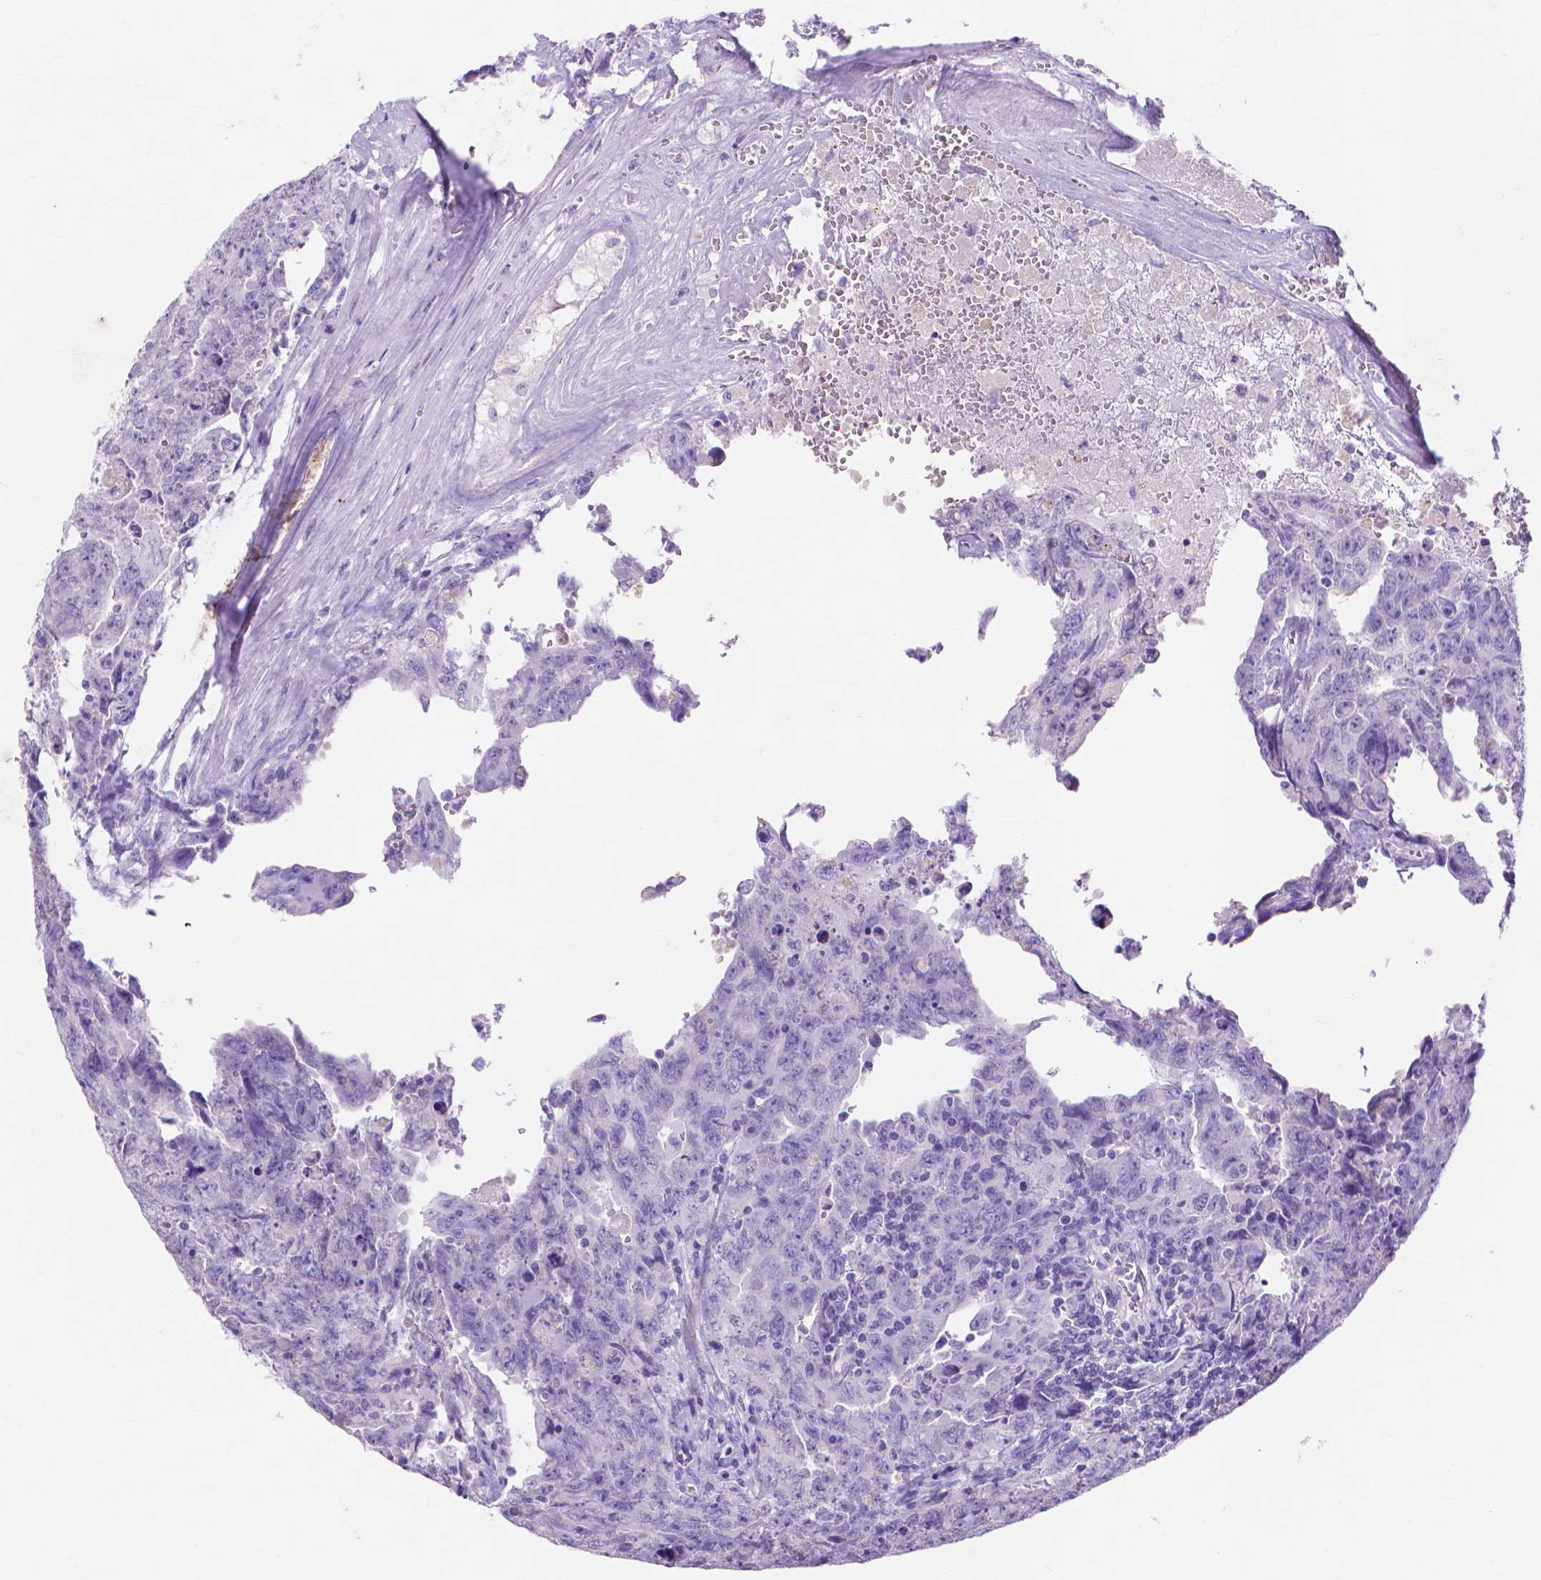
{"staining": {"intensity": "negative", "quantity": "none", "location": "none"}, "tissue": "testis cancer", "cell_type": "Tumor cells", "image_type": "cancer", "snomed": [{"axis": "morphology", "description": "Carcinoma, Embryonal, NOS"}, {"axis": "topography", "description": "Testis"}], "caption": "Testis embryonal carcinoma was stained to show a protein in brown. There is no significant positivity in tumor cells. (Brightfield microscopy of DAB immunohistochemistry at high magnification).", "gene": "MMP11", "patient": {"sex": "male", "age": 24}}